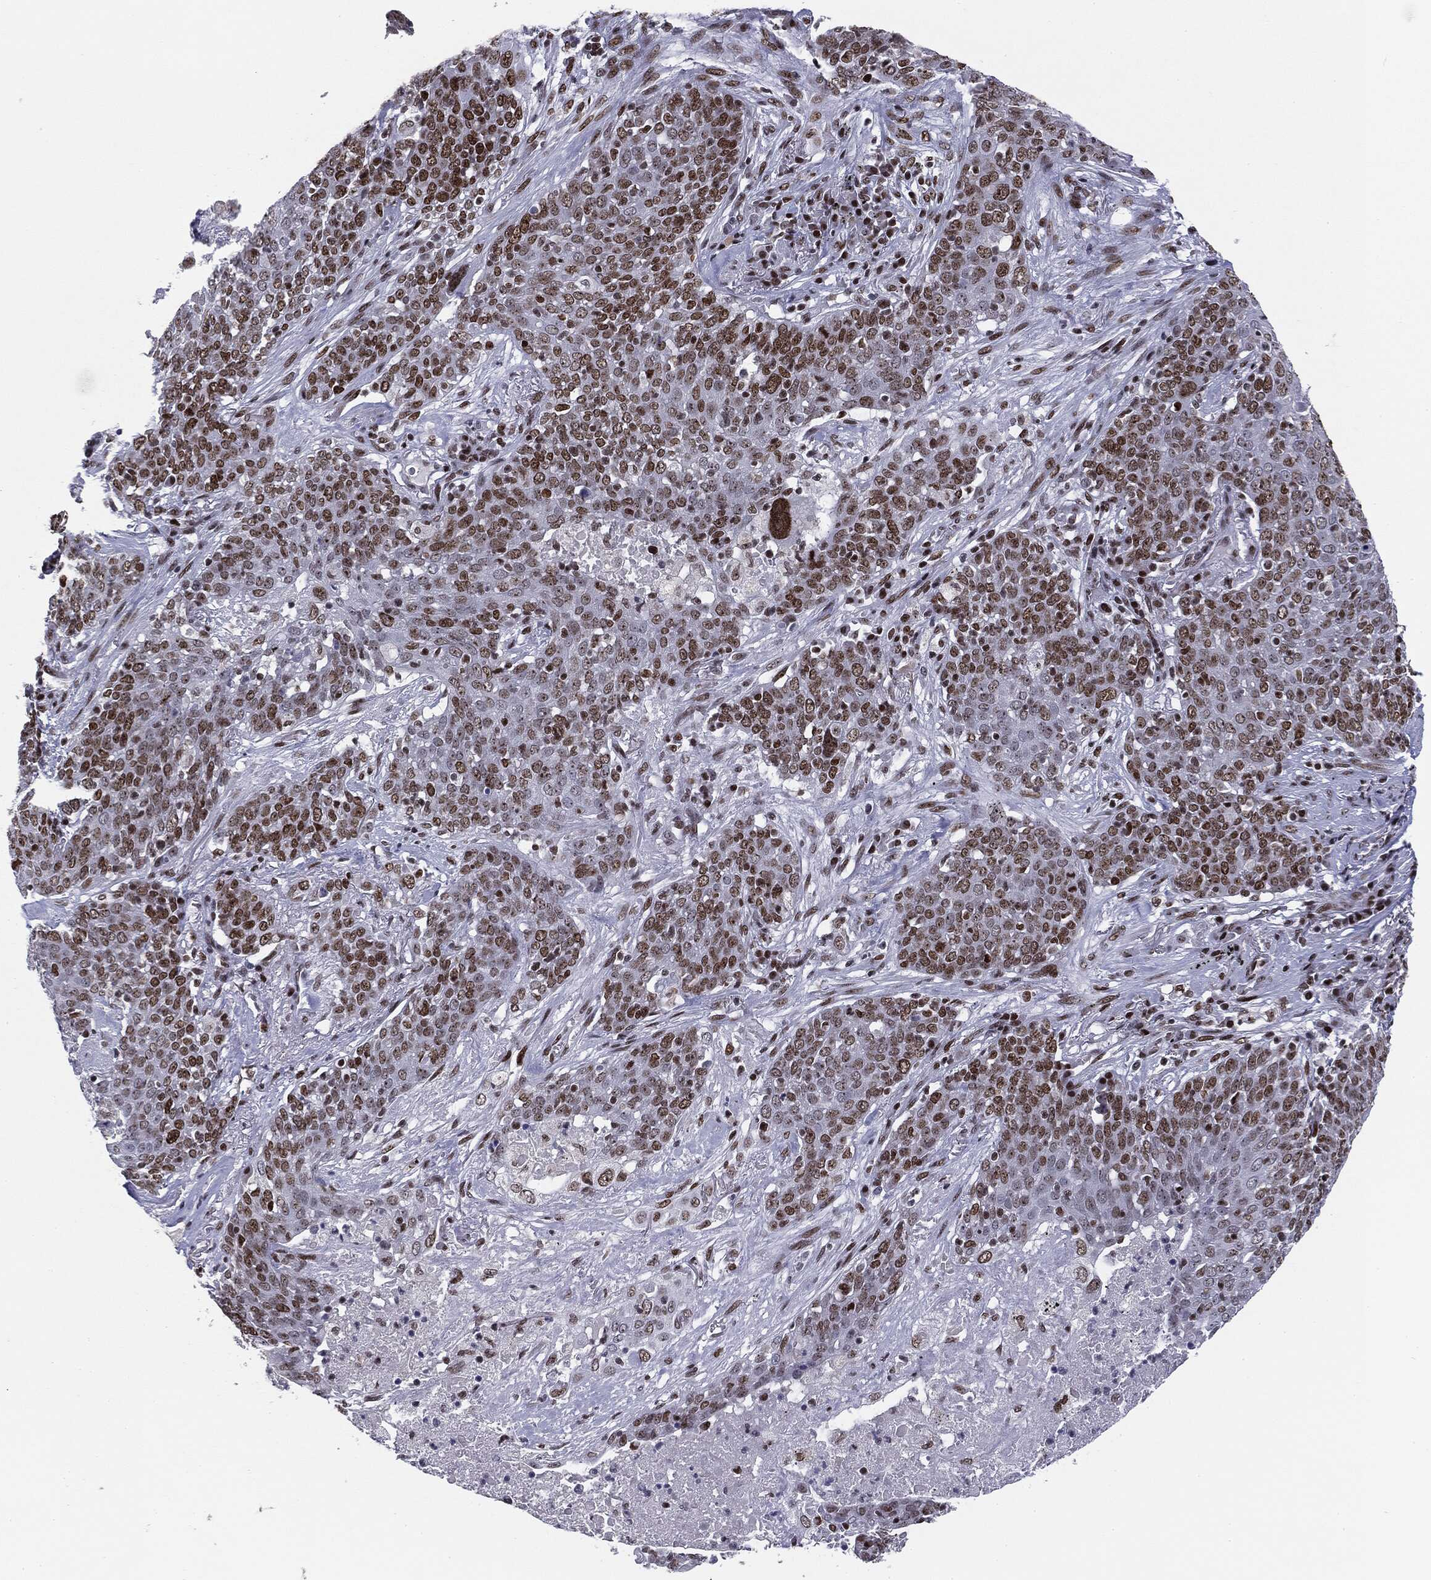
{"staining": {"intensity": "strong", "quantity": "<25%", "location": "nuclear"}, "tissue": "lung cancer", "cell_type": "Tumor cells", "image_type": "cancer", "snomed": [{"axis": "morphology", "description": "Squamous cell carcinoma, NOS"}, {"axis": "topography", "description": "Lung"}], "caption": "Strong nuclear expression is appreciated in about <25% of tumor cells in lung cancer (squamous cell carcinoma). The protein of interest is shown in brown color, while the nuclei are stained blue.", "gene": "MDC1", "patient": {"sex": "male", "age": 82}}